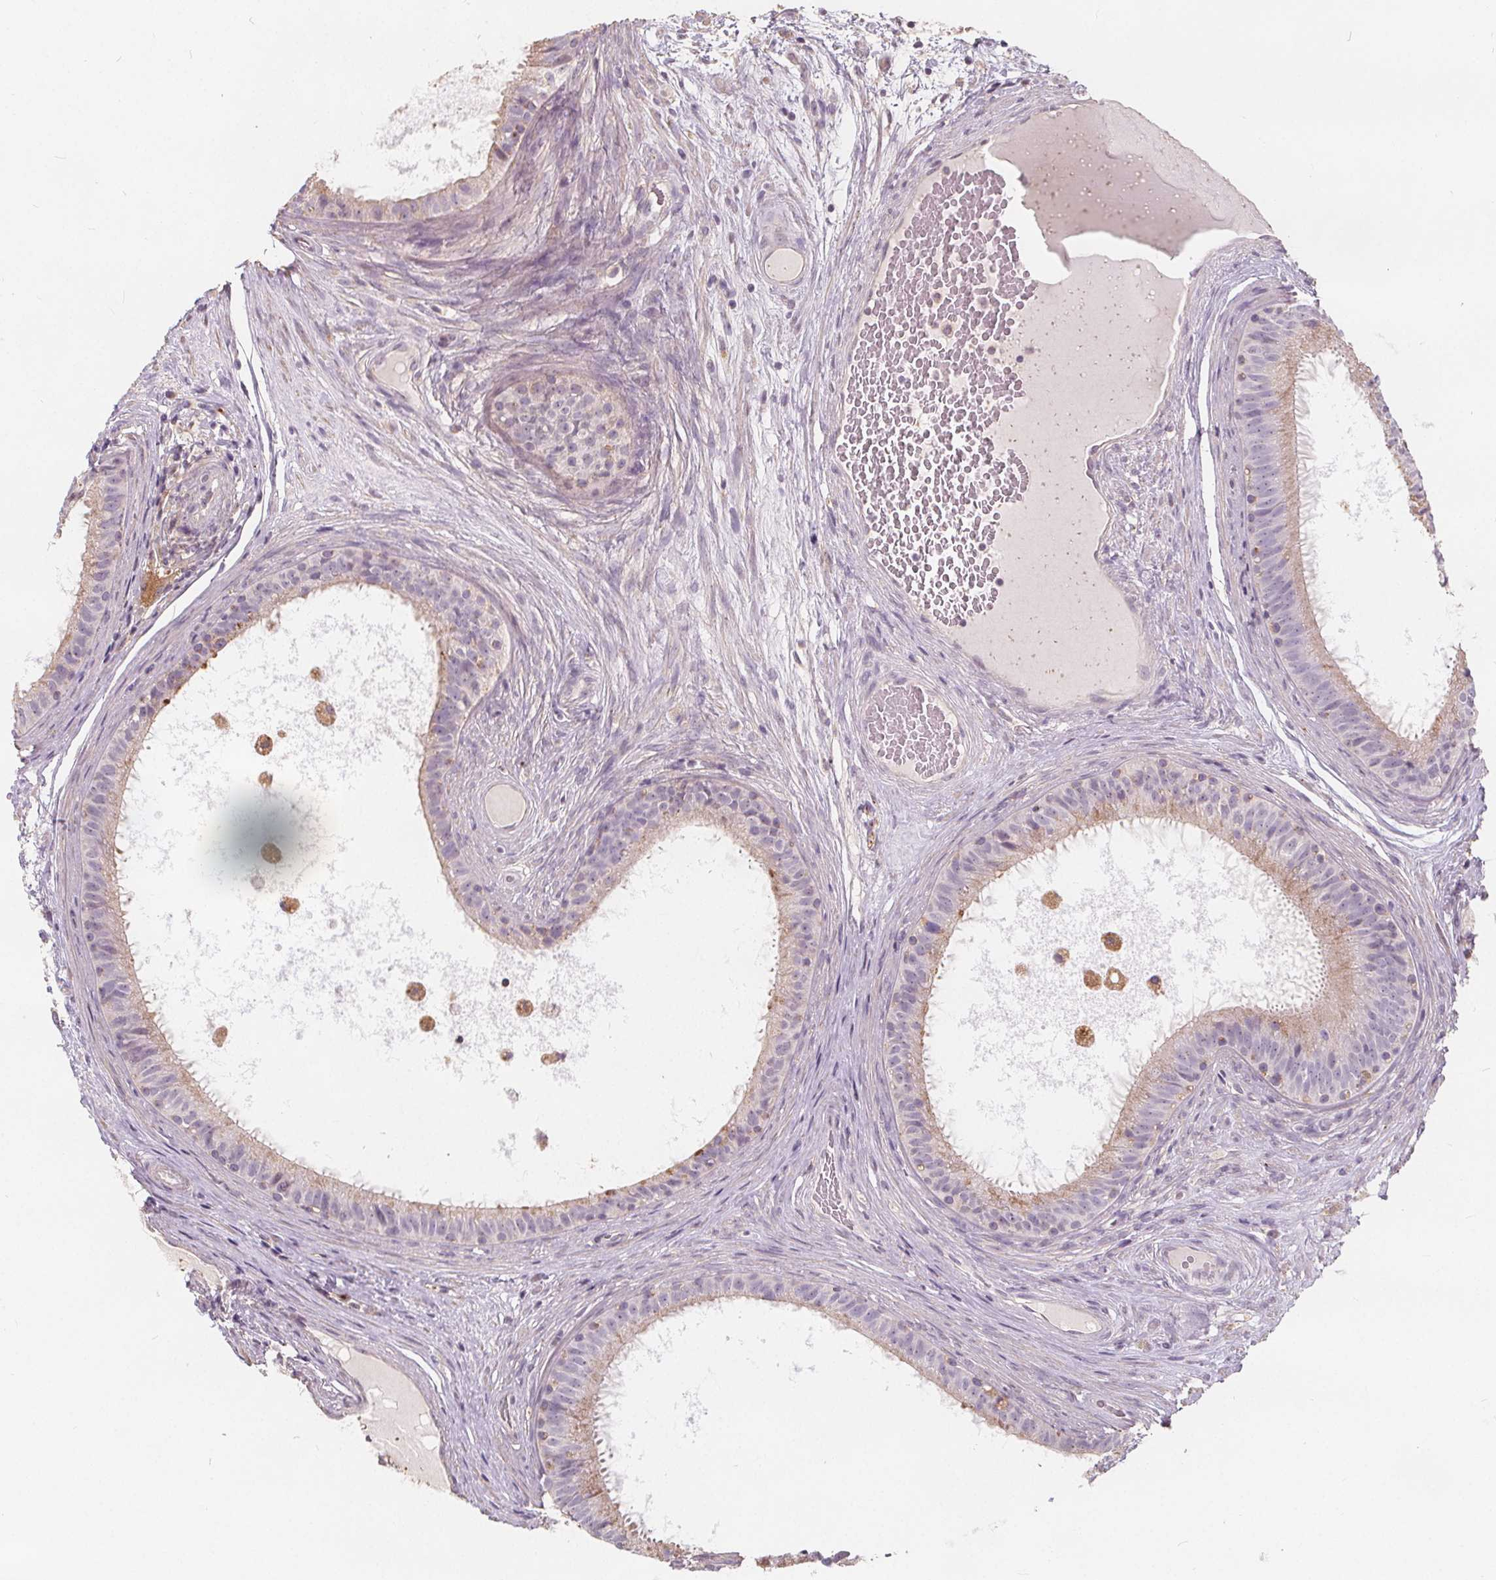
{"staining": {"intensity": "weak", "quantity": "<25%", "location": "cytoplasmic/membranous"}, "tissue": "epididymis", "cell_type": "Glandular cells", "image_type": "normal", "snomed": [{"axis": "morphology", "description": "Normal tissue, NOS"}, {"axis": "topography", "description": "Epididymis"}], "caption": "This is an immunohistochemistry (IHC) image of unremarkable epididymis. There is no positivity in glandular cells.", "gene": "DRC3", "patient": {"sex": "male", "age": 59}}